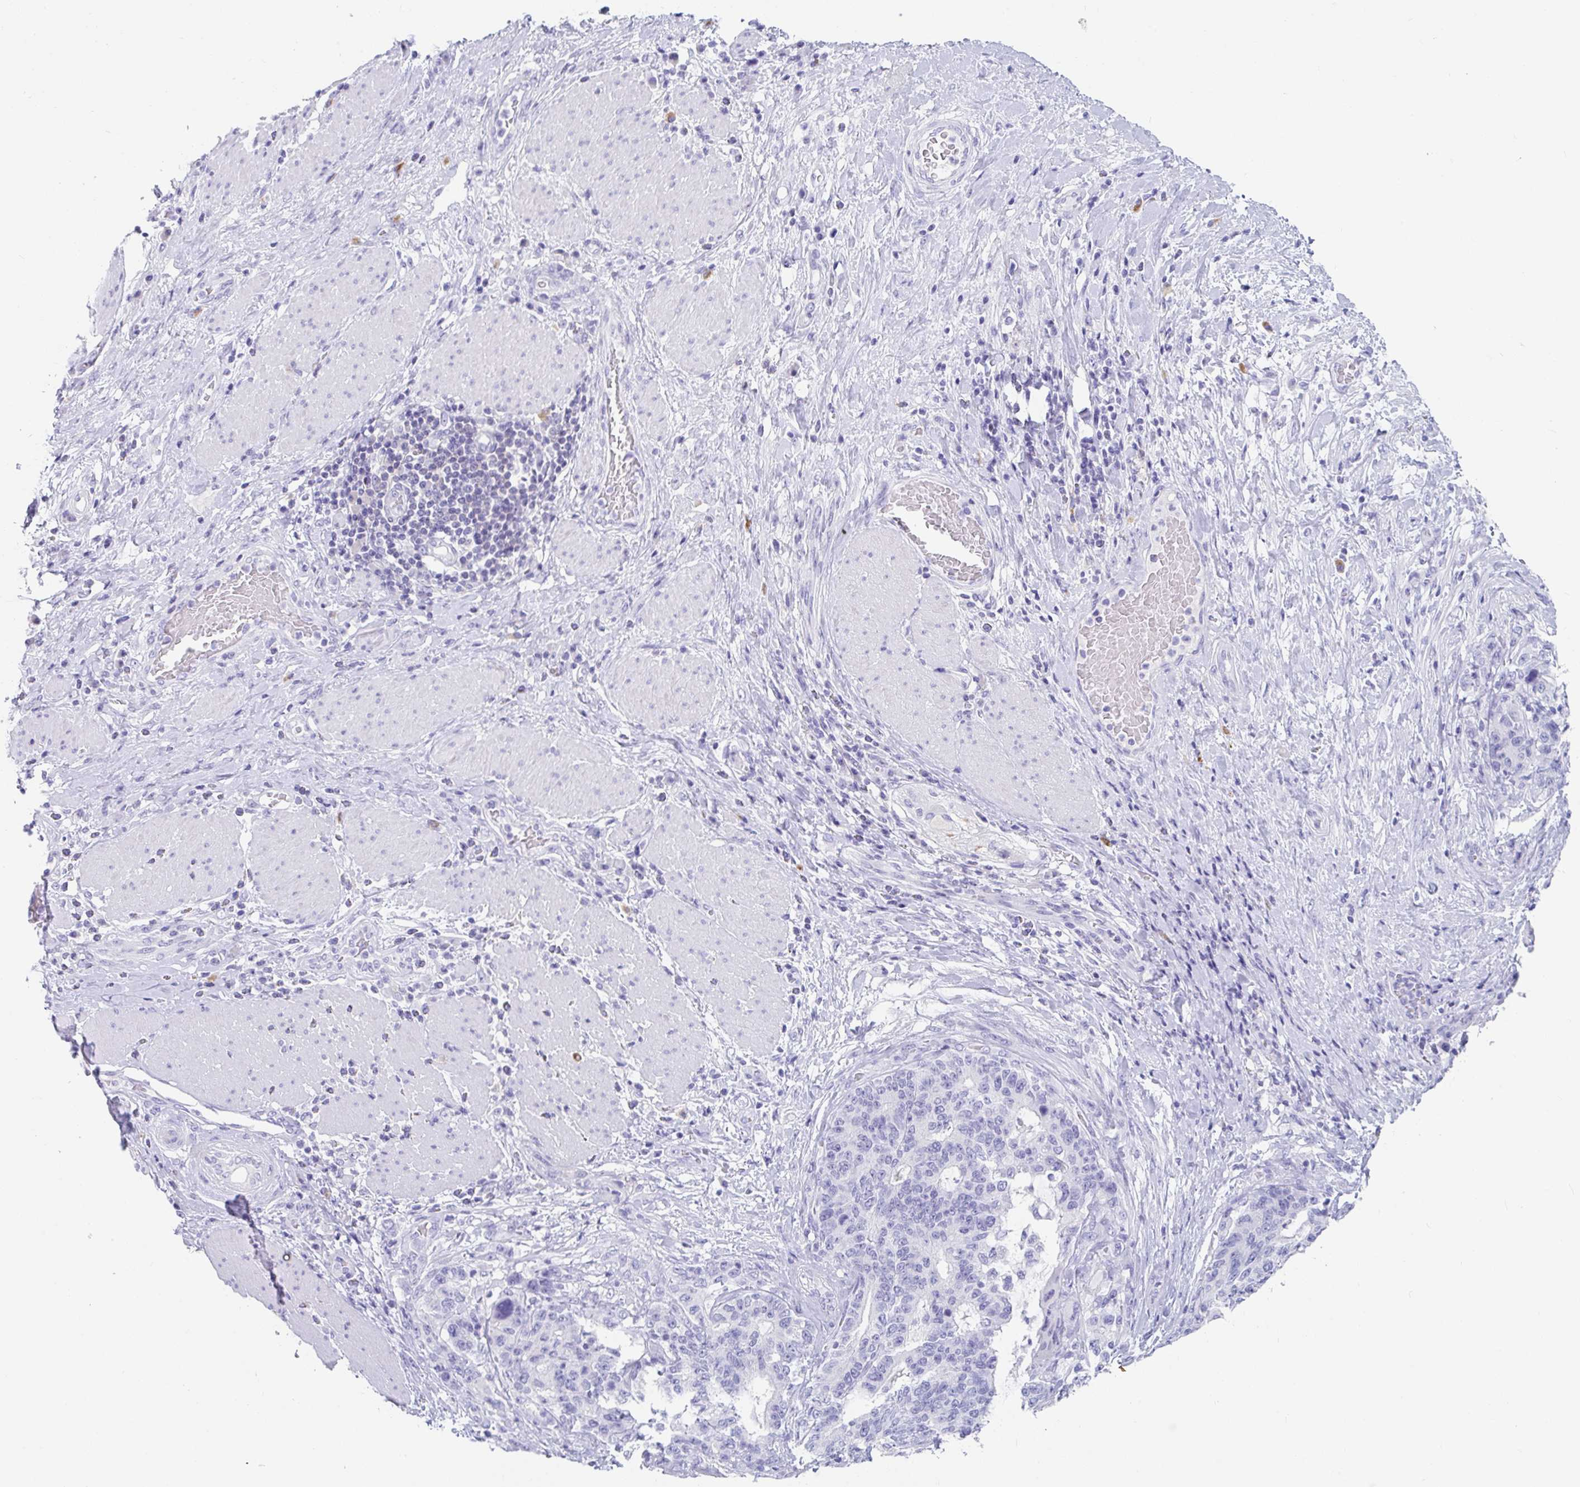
{"staining": {"intensity": "negative", "quantity": "none", "location": "none"}, "tissue": "stomach cancer", "cell_type": "Tumor cells", "image_type": "cancer", "snomed": [{"axis": "morphology", "description": "Normal tissue, NOS"}, {"axis": "morphology", "description": "Adenocarcinoma, NOS"}, {"axis": "topography", "description": "Stomach"}], "caption": "This histopathology image is of stomach adenocarcinoma stained with IHC to label a protein in brown with the nuclei are counter-stained blue. There is no staining in tumor cells.", "gene": "PLA2G1B", "patient": {"sex": "female", "age": 64}}